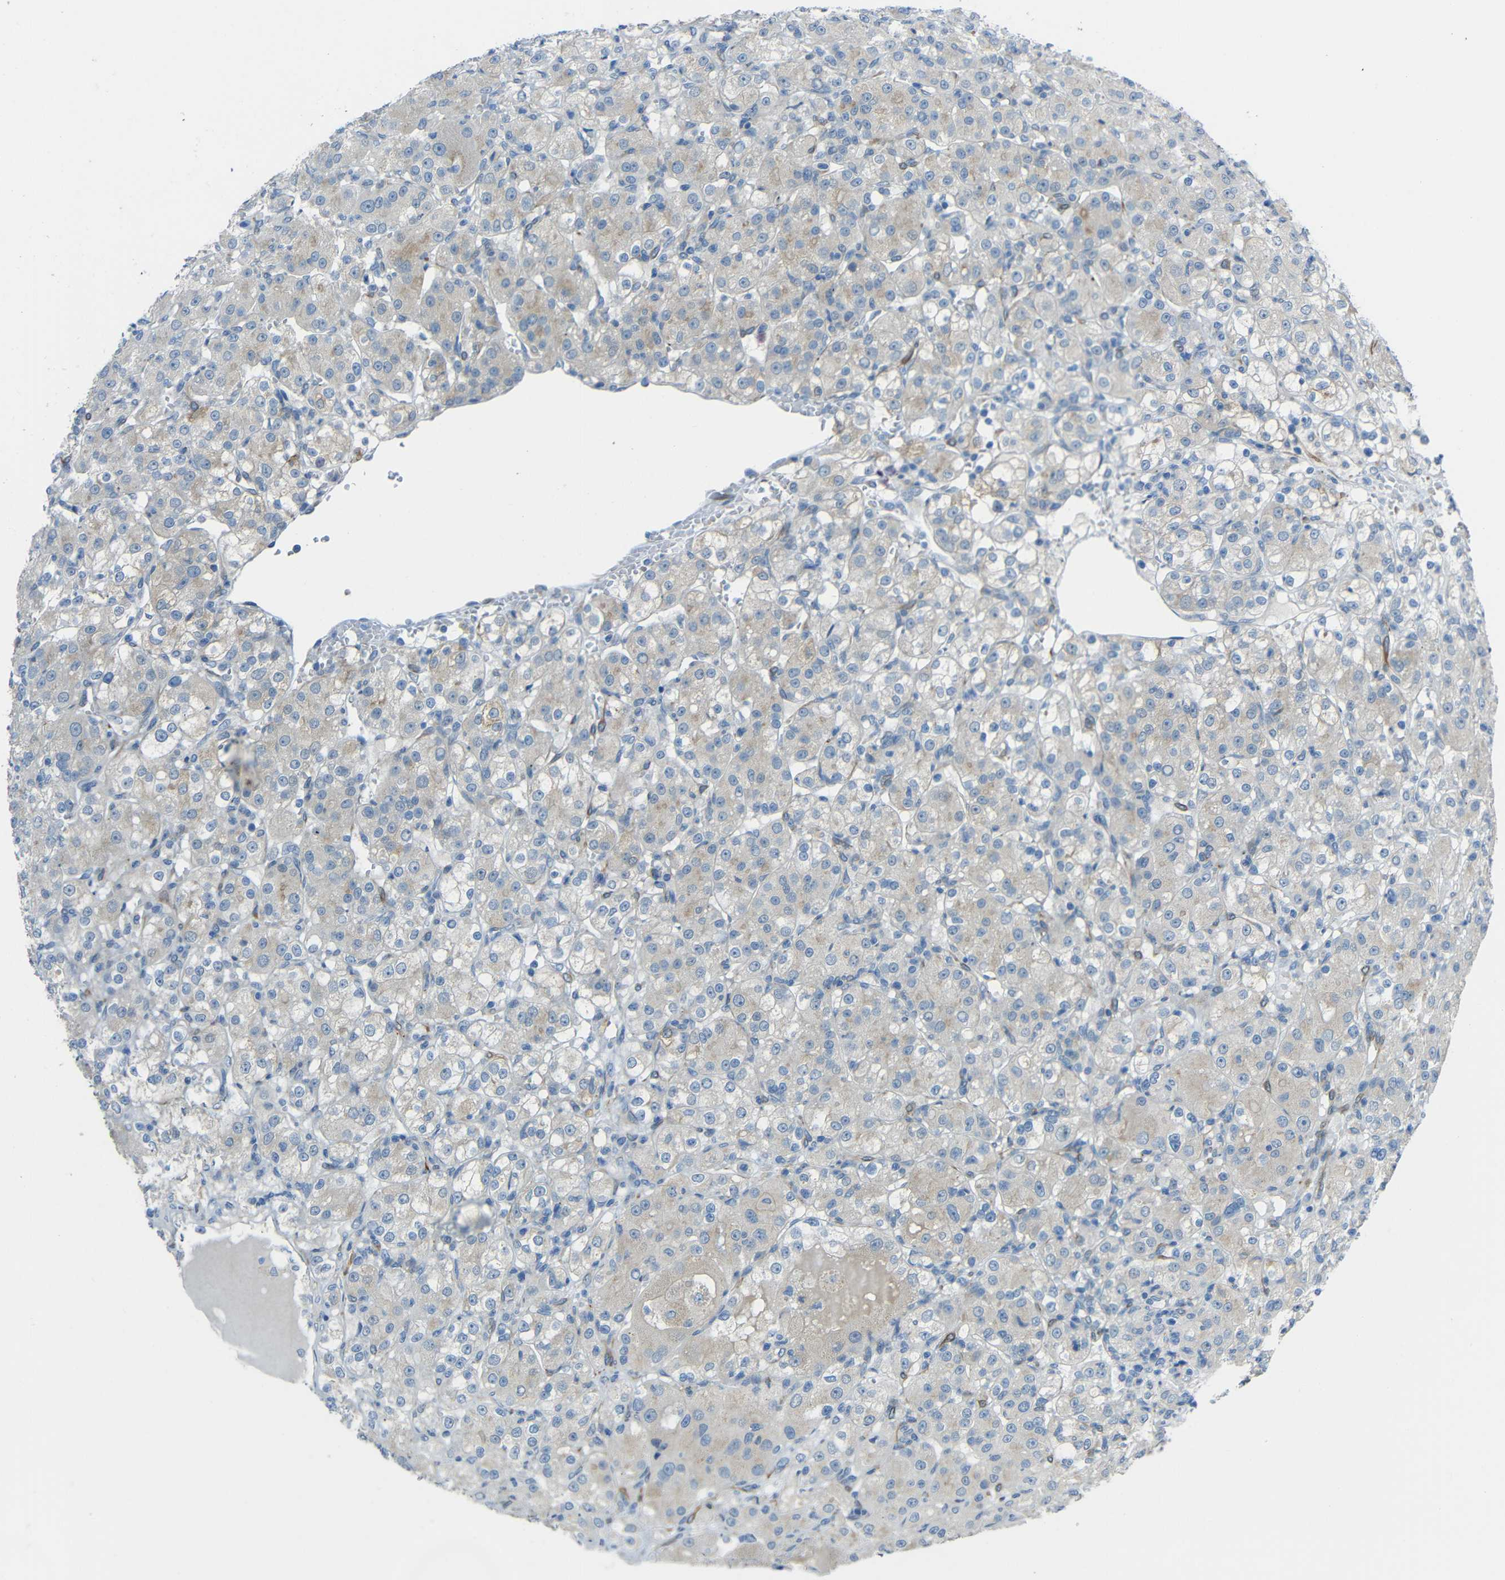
{"staining": {"intensity": "weak", "quantity": "25%-75%", "location": "cytoplasmic/membranous"}, "tissue": "renal cancer", "cell_type": "Tumor cells", "image_type": "cancer", "snomed": [{"axis": "morphology", "description": "Normal tissue, NOS"}, {"axis": "morphology", "description": "Adenocarcinoma, NOS"}, {"axis": "topography", "description": "Kidney"}], "caption": "Approximately 25%-75% of tumor cells in human renal adenocarcinoma reveal weak cytoplasmic/membranous protein expression as visualized by brown immunohistochemical staining.", "gene": "DCLK1", "patient": {"sex": "male", "age": 61}}